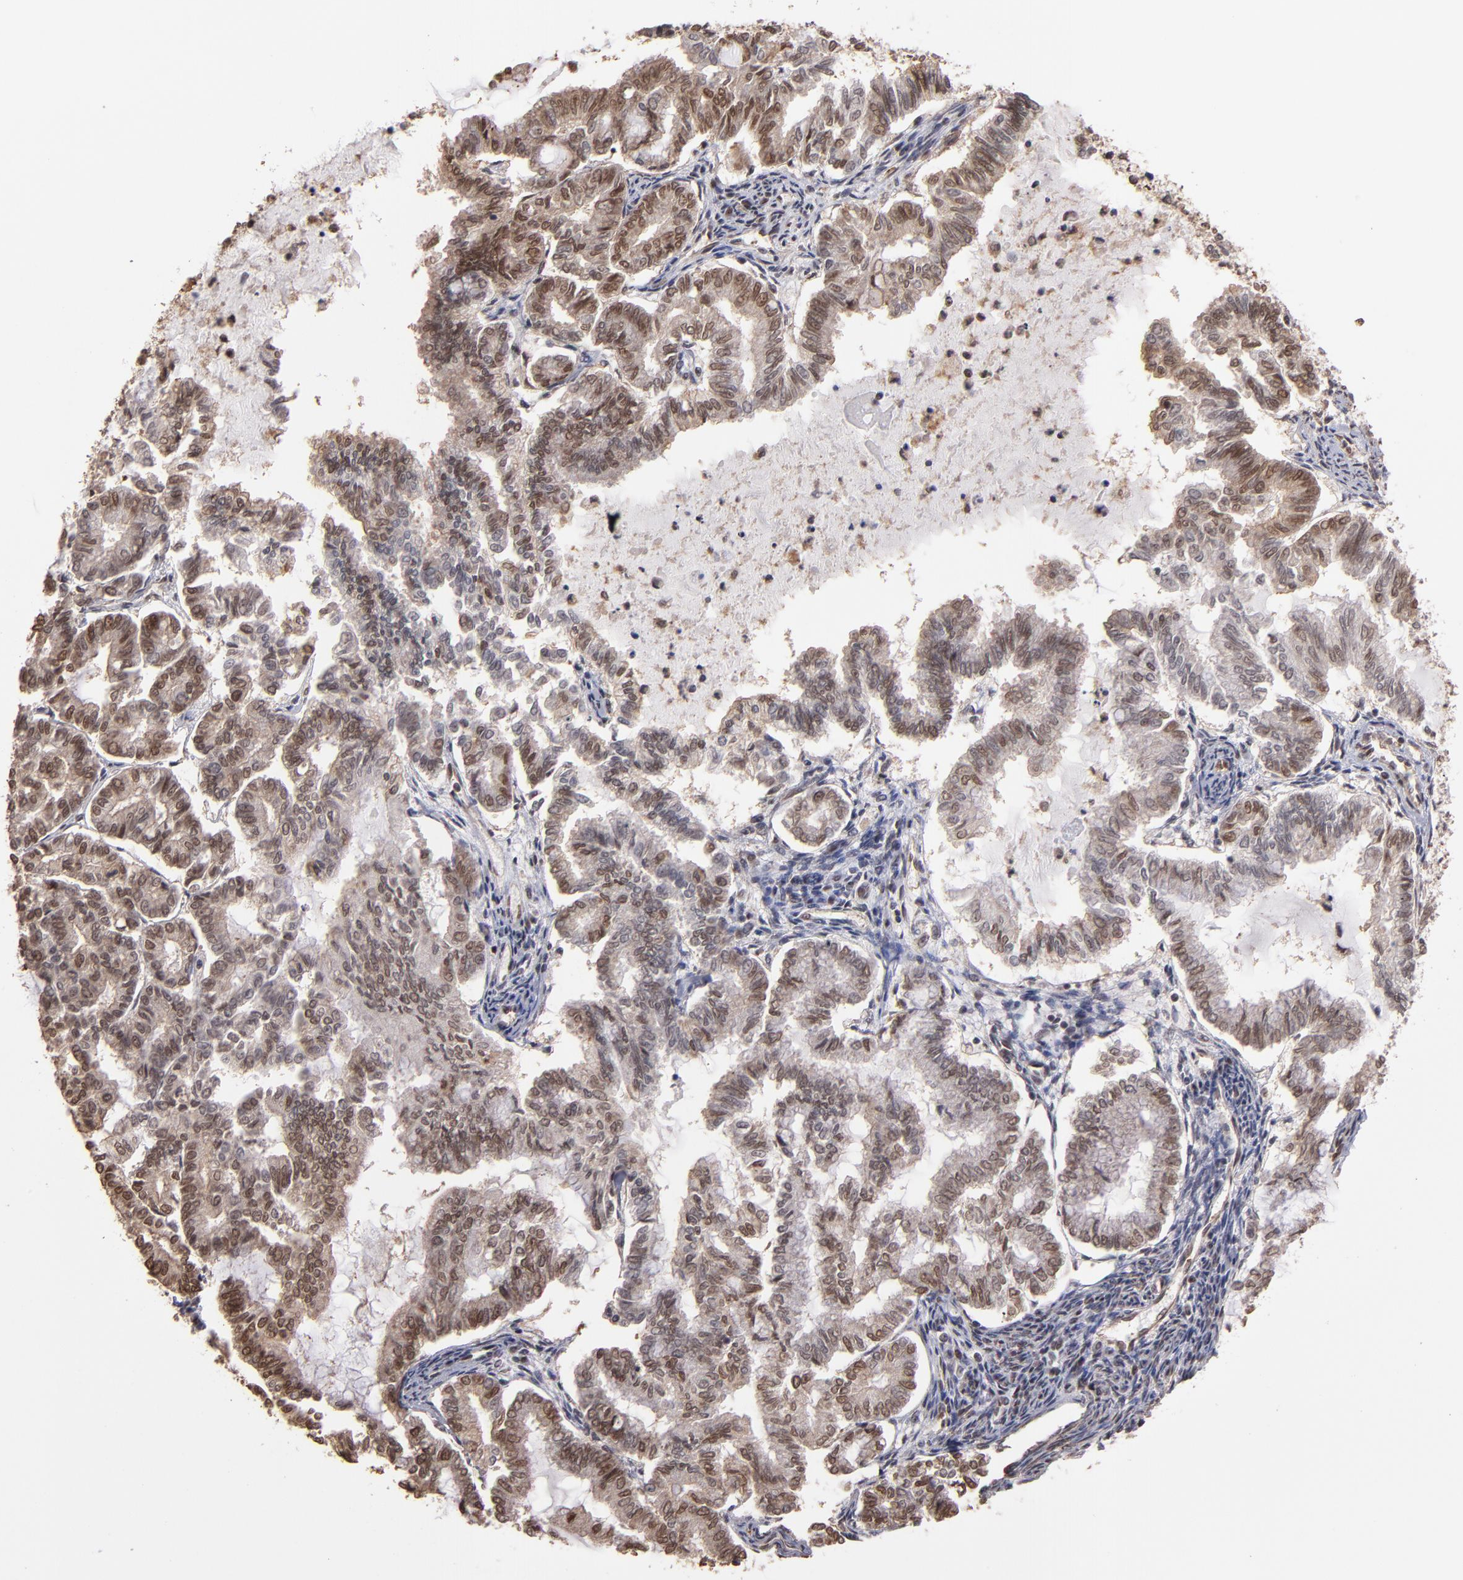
{"staining": {"intensity": "weak", "quantity": "25%-75%", "location": "nuclear"}, "tissue": "endometrial cancer", "cell_type": "Tumor cells", "image_type": "cancer", "snomed": [{"axis": "morphology", "description": "Adenocarcinoma, NOS"}, {"axis": "topography", "description": "Endometrium"}], "caption": "Adenocarcinoma (endometrial) tissue reveals weak nuclear expression in approximately 25%-75% of tumor cells, visualized by immunohistochemistry. (DAB (3,3'-diaminobenzidine) = brown stain, brightfield microscopy at high magnification).", "gene": "TERF2", "patient": {"sex": "female", "age": 79}}